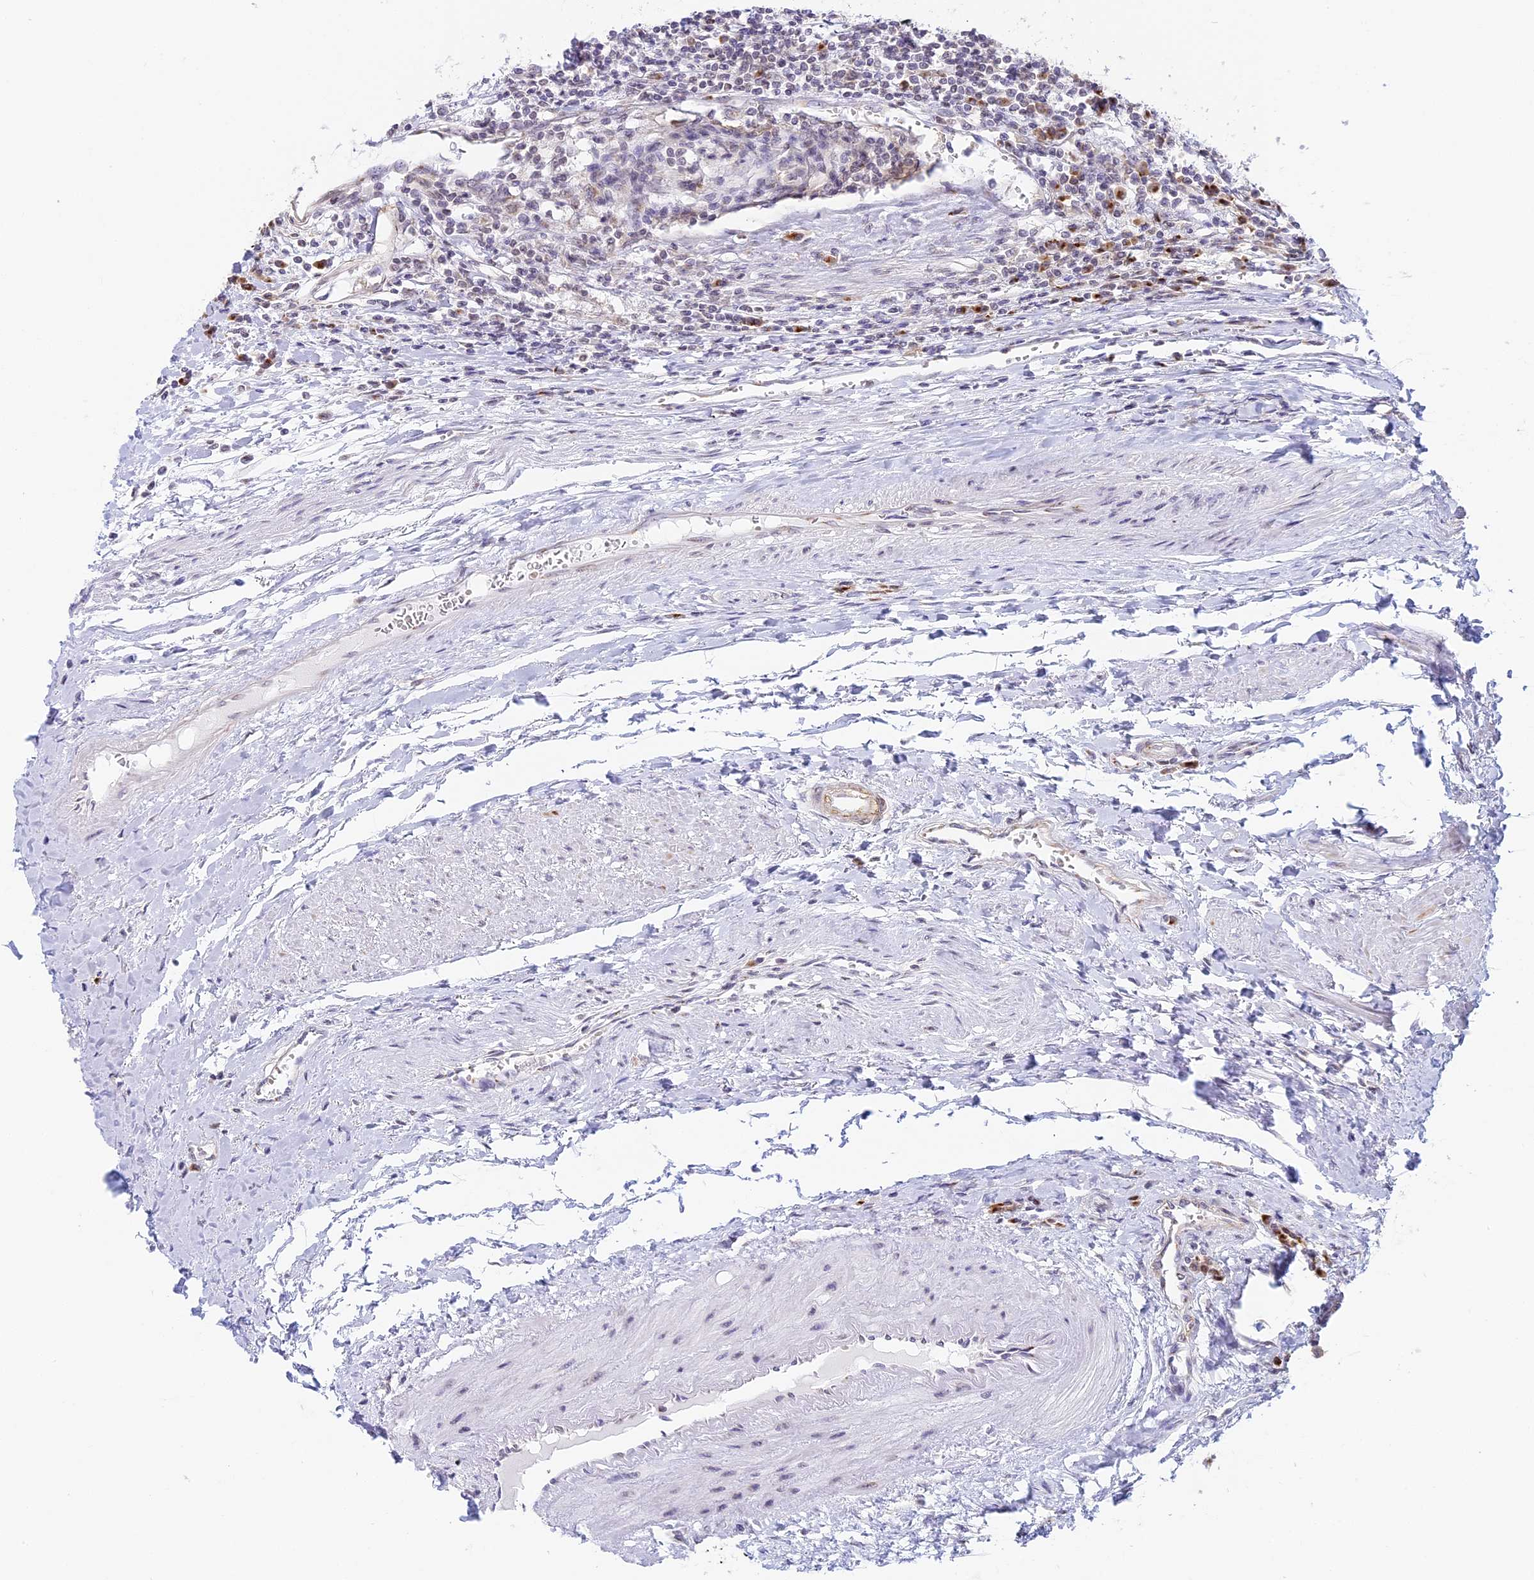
{"staining": {"intensity": "negative", "quantity": "none", "location": "none"}, "tissue": "urothelial cancer", "cell_type": "Tumor cells", "image_type": "cancer", "snomed": [{"axis": "morphology", "description": "Urothelial carcinoma, High grade"}, {"axis": "topography", "description": "Urinary bladder"}], "caption": "This micrograph is of urothelial cancer stained with immunohistochemistry (IHC) to label a protein in brown with the nuclei are counter-stained blue. There is no positivity in tumor cells.", "gene": "HEATR5B", "patient": {"sex": "female", "age": 85}}